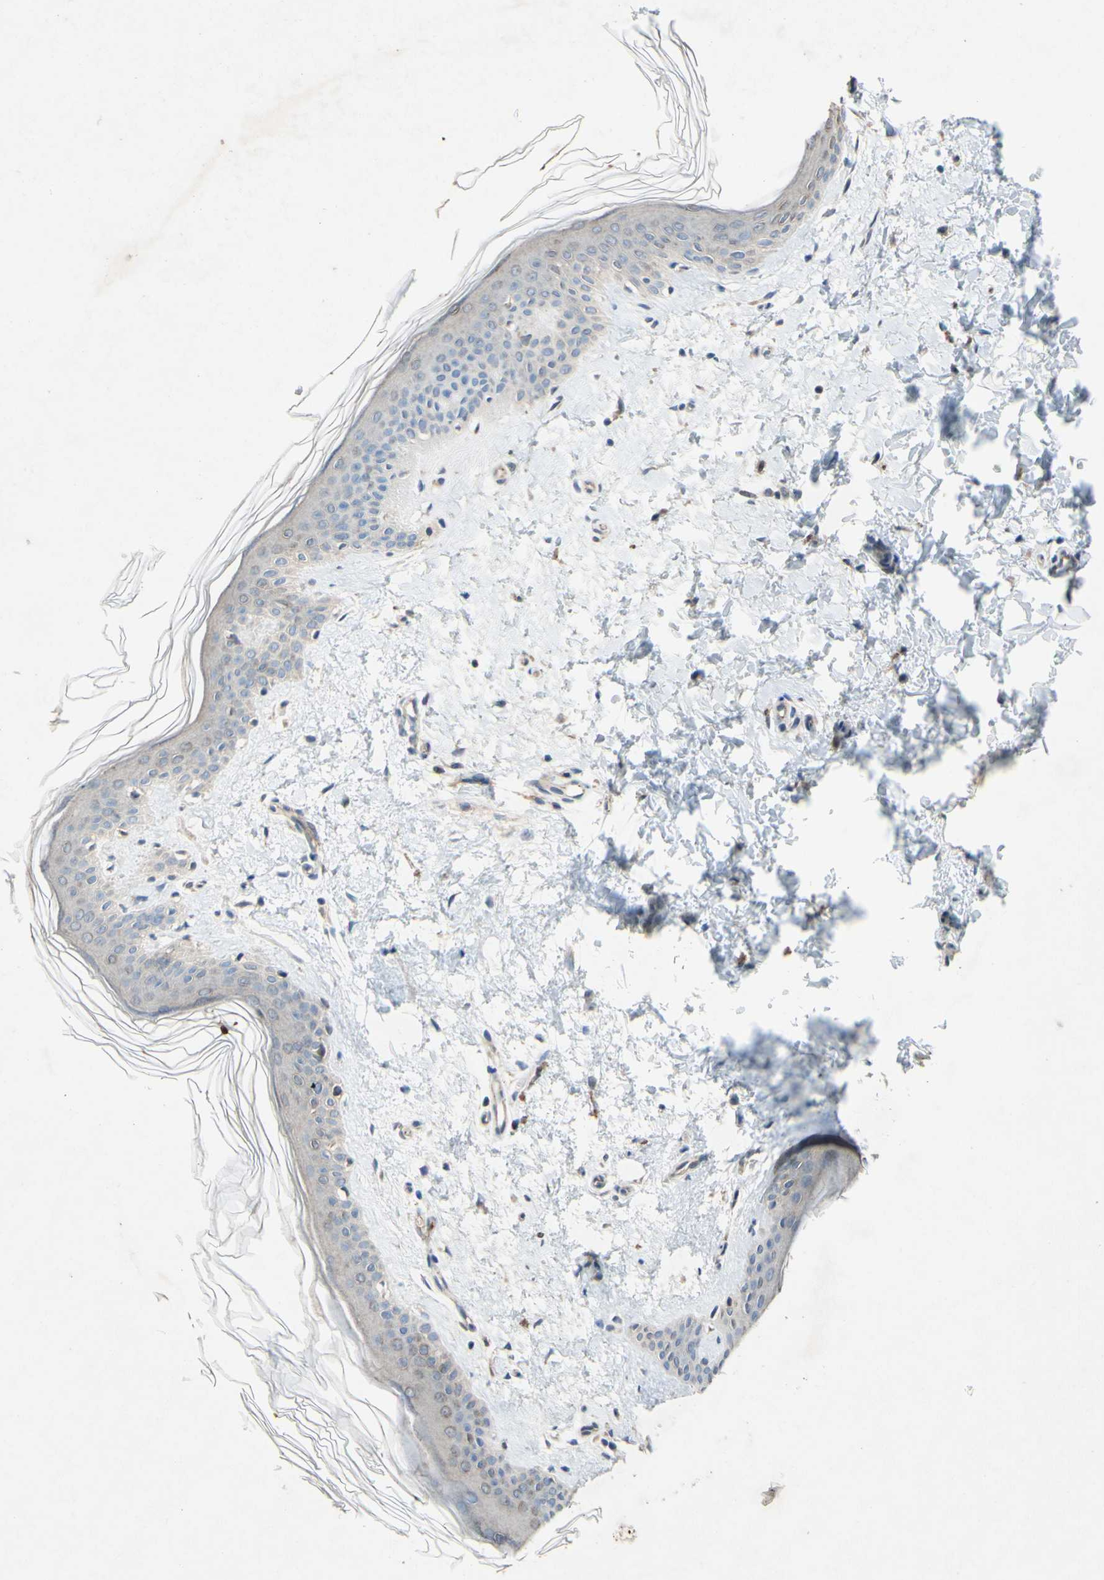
{"staining": {"intensity": "weak", "quantity": ">75%", "location": "cytoplasmic/membranous"}, "tissue": "skin", "cell_type": "Fibroblasts", "image_type": "normal", "snomed": [{"axis": "morphology", "description": "Normal tissue, NOS"}, {"axis": "topography", "description": "Skin"}], "caption": "A histopathology image showing weak cytoplasmic/membranous positivity in approximately >75% of fibroblasts in benign skin, as visualized by brown immunohistochemical staining.", "gene": "PDGFB", "patient": {"sex": "female", "age": 41}}